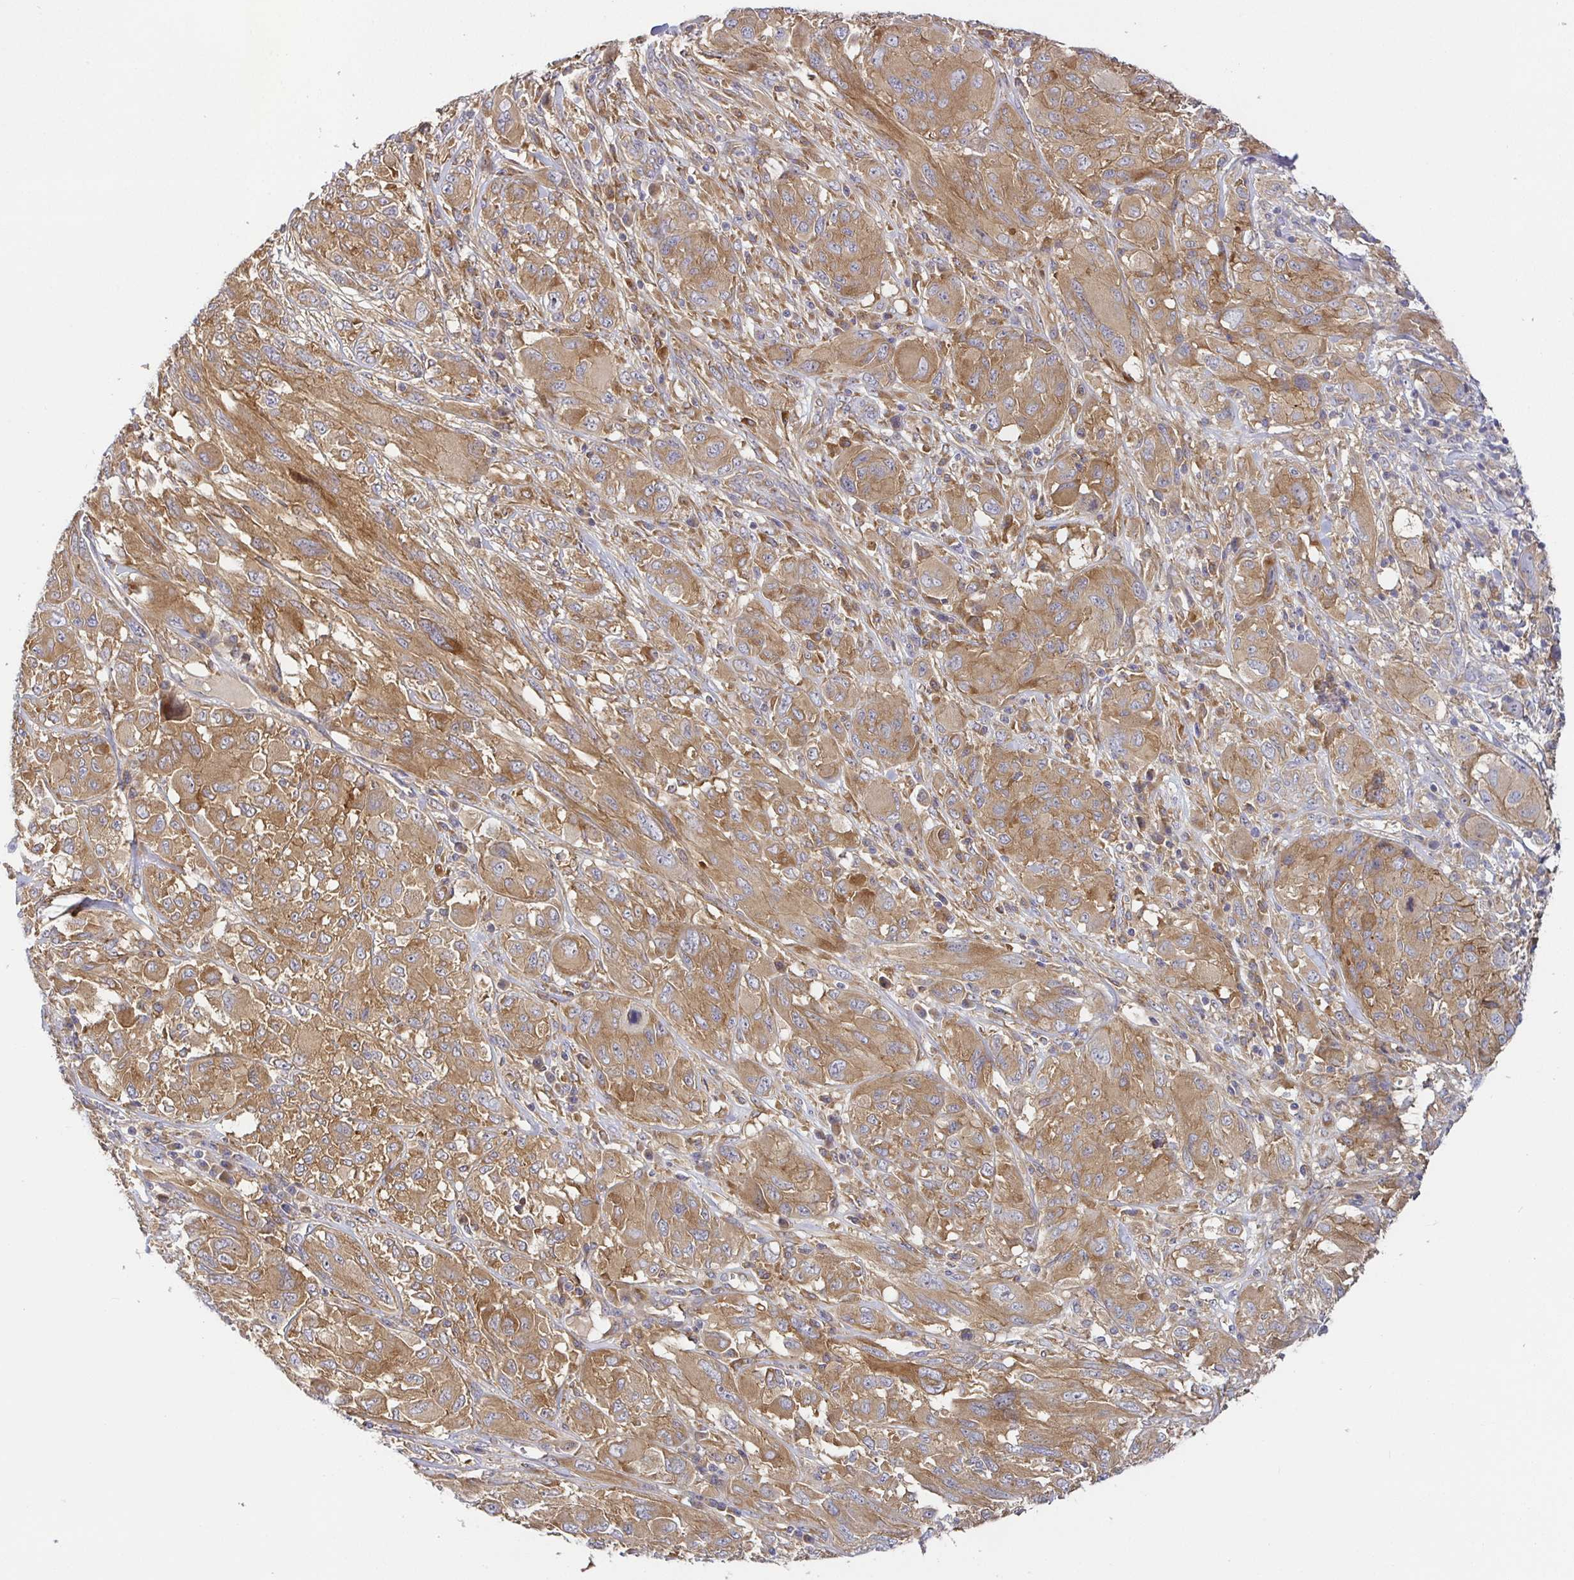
{"staining": {"intensity": "moderate", "quantity": ">75%", "location": "cytoplasmic/membranous"}, "tissue": "melanoma", "cell_type": "Tumor cells", "image_type": "cancer", "snomed": [{"axis": "morphology", "description": "Malignant melanoma, NOS"}, {"axis": "topography", "description": "Skin"}], "caption": "Malignant melanoma stained with a brown dye exhibits moderate cytoplasmic/membranous positive staining in about >75% of tumor cells.", "gene": "SNX8", "patient": {"sex": "female", "age": 91}}